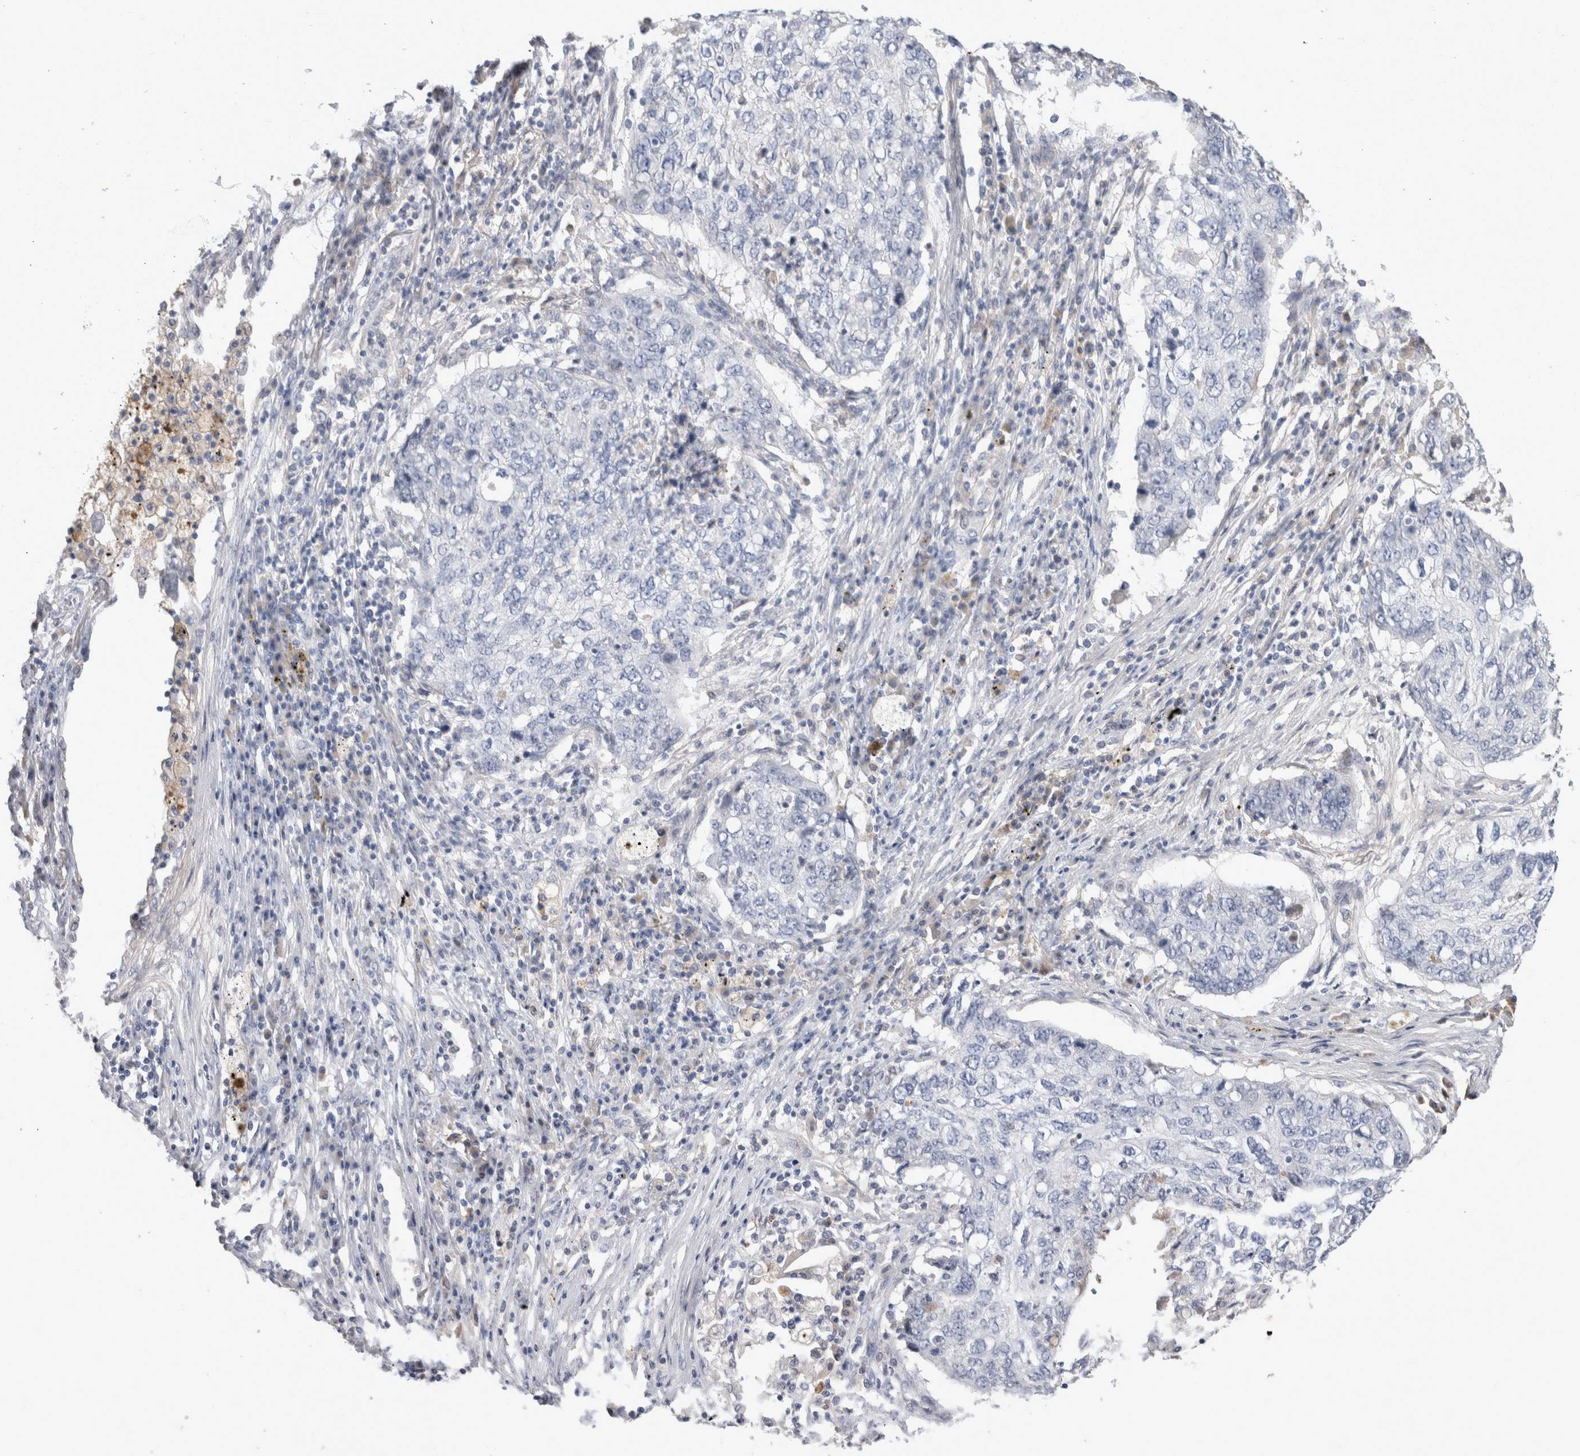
{"staining": {"intensity": "negative", "quantity": "none", "location": "none"}, "tissue": "lung cancer", "cell_type": "Tumor cells", "image_type": "cancer", "snomed": [{"axis": "morphology", "description": "Squamous cell carcinoma, NOS"}, {"axis": "topography", "description": "Lung"}], "caption": "High power microscopy micrograph of an IHC histopathology image of lung cancer, revealing no significant staining in tumor cells. The staining is performed using DAB (3,3'-diaminobenzidine) brown chromogen with nuclei counter-stained in using hematoxylin.", "gene": "SCGB1A1", "patient": {"sex": "female", "age": 63}}